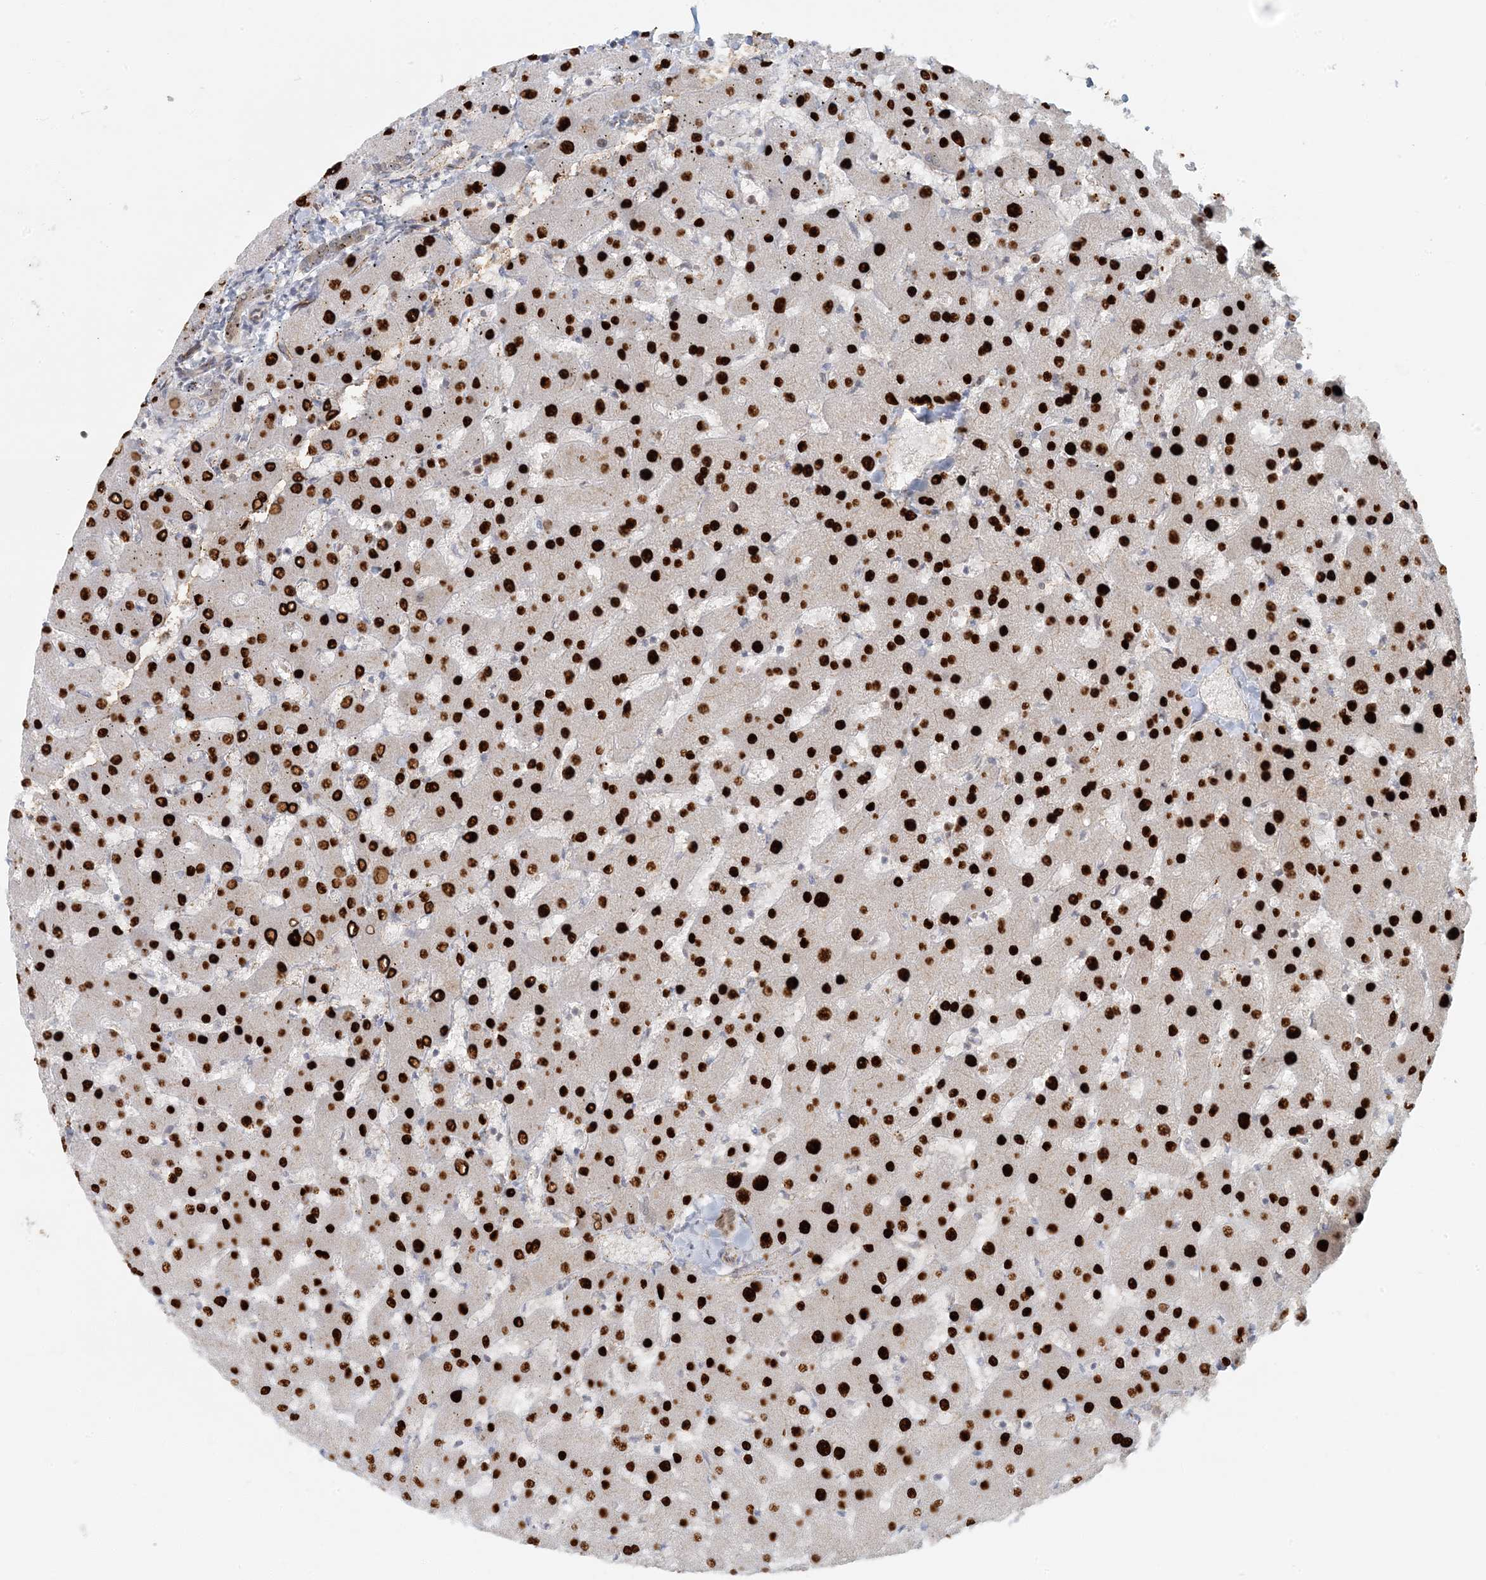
{"staining": {"intensity": "weak", "quantity": ">75%", "location": "cytoplasmic/membranous"}, "tissue": "liver", "cell_type": "Cholangiocytes", "image_type": "normal", "snomed": [{"axis": "morphology", "description": "Normal tissue, NOS"}, {"axis": "topography", "description": "Liver"}], "caption": "Approximately >75% of cholangiocytes in unremarkable human liver exhibit weak cytoplasmic/membranous protein staining as visualized by brown immunohistochemical staining.", "gene": "AK9", "patient": {"sex": "female", "age": 63}}